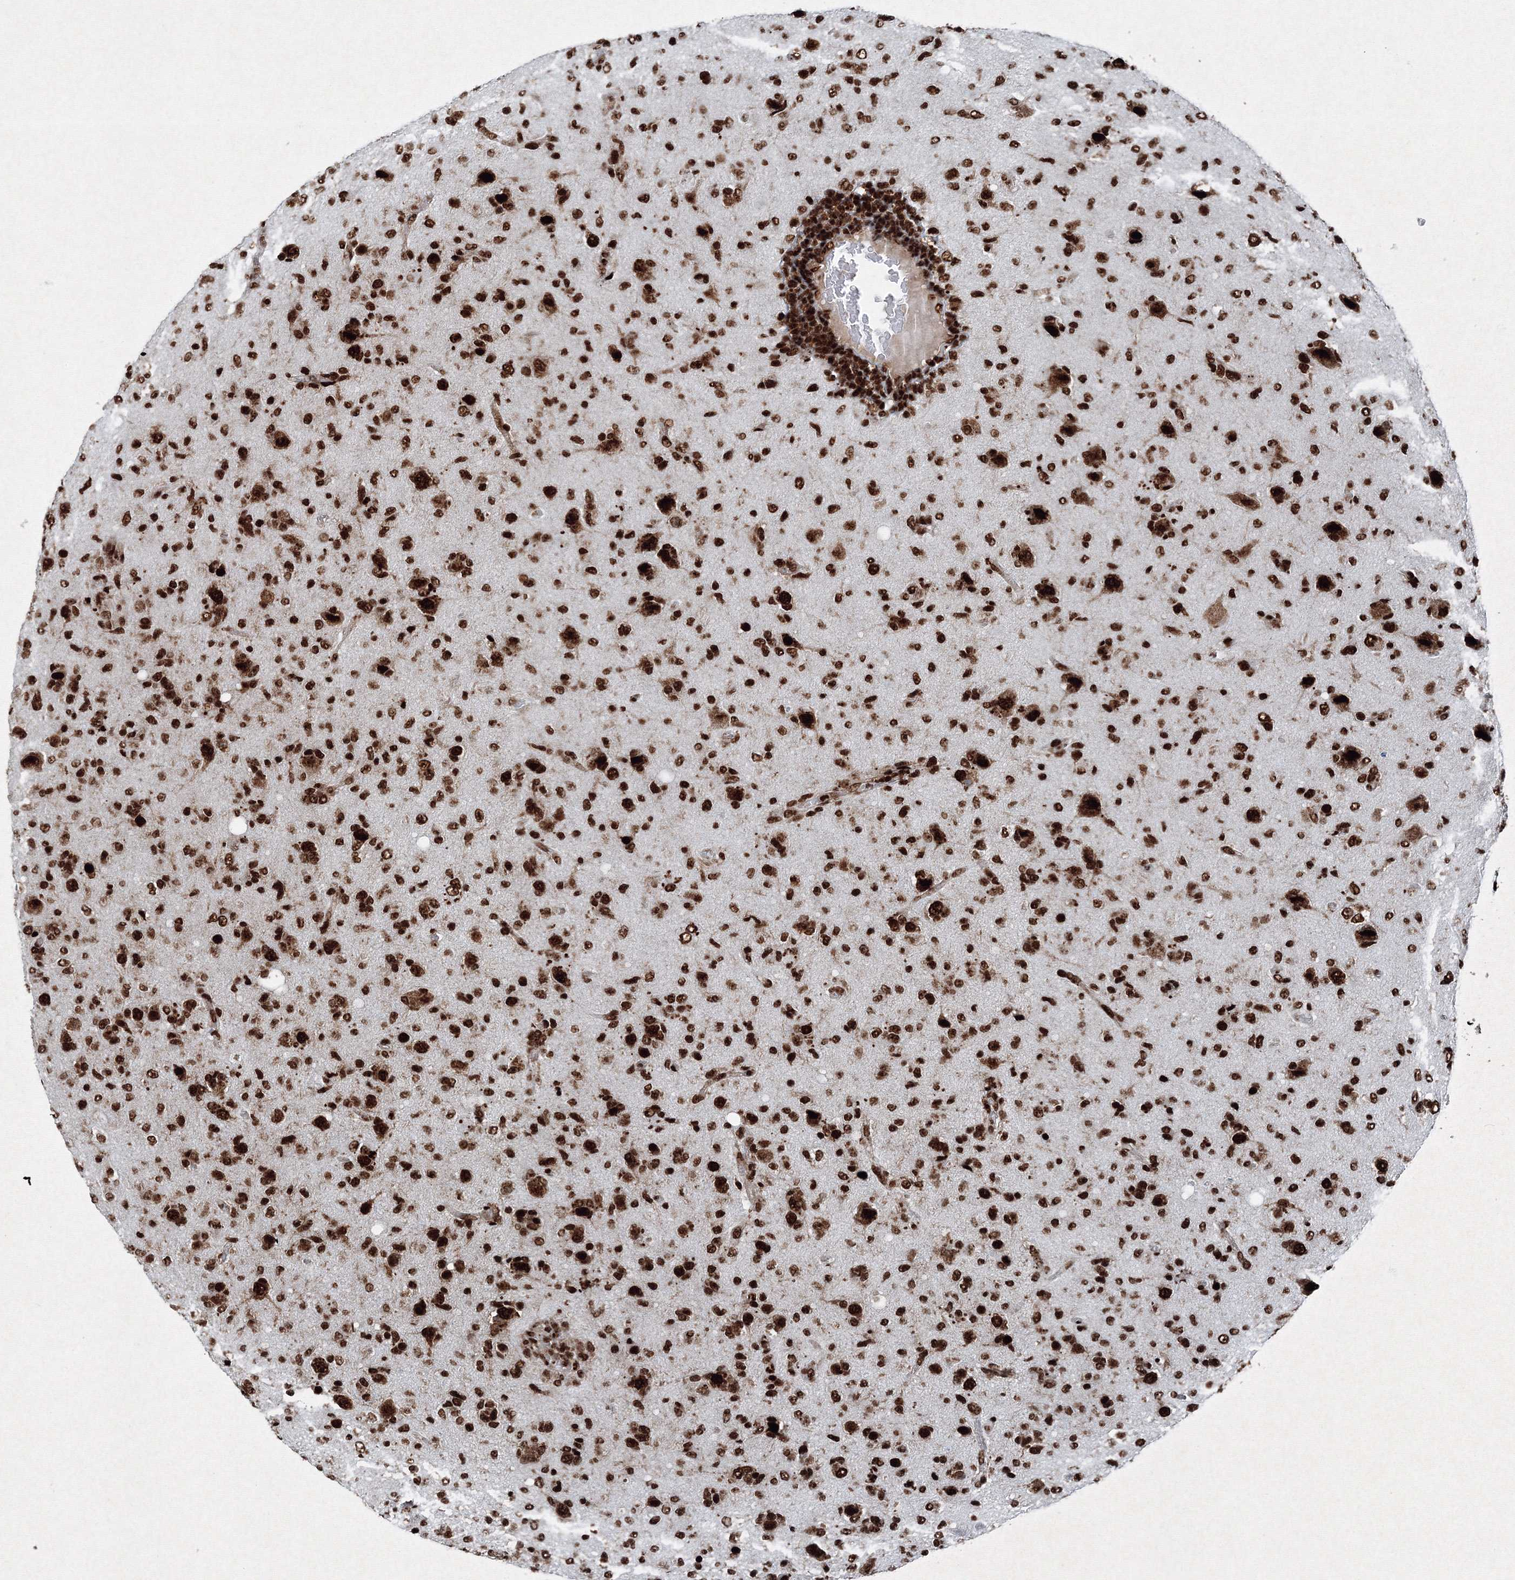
{"staining": {"intensity": "strong", "quantity": ">75%", "location": "nuclear"}, "tissue": "glioma", "cell_type": "Tumor cells", "image_type": "cancer", "snomed": [{"axis": "morphology", "description": "Glioma, malignant, High grade"}, {"axis": "topography", "description": "Brain"}], "caption": "Protein staining of glioma tissue reveals strong nuclear staining in about >75% of tumor cells. The staining was performed using DAB to visualize the protein expression in brown, while the nuclei were stained in blue with hematoxylin (Magnification: 20x).", "gene": "SNRPC", "patient": {"sex": "female", "age": 57}}